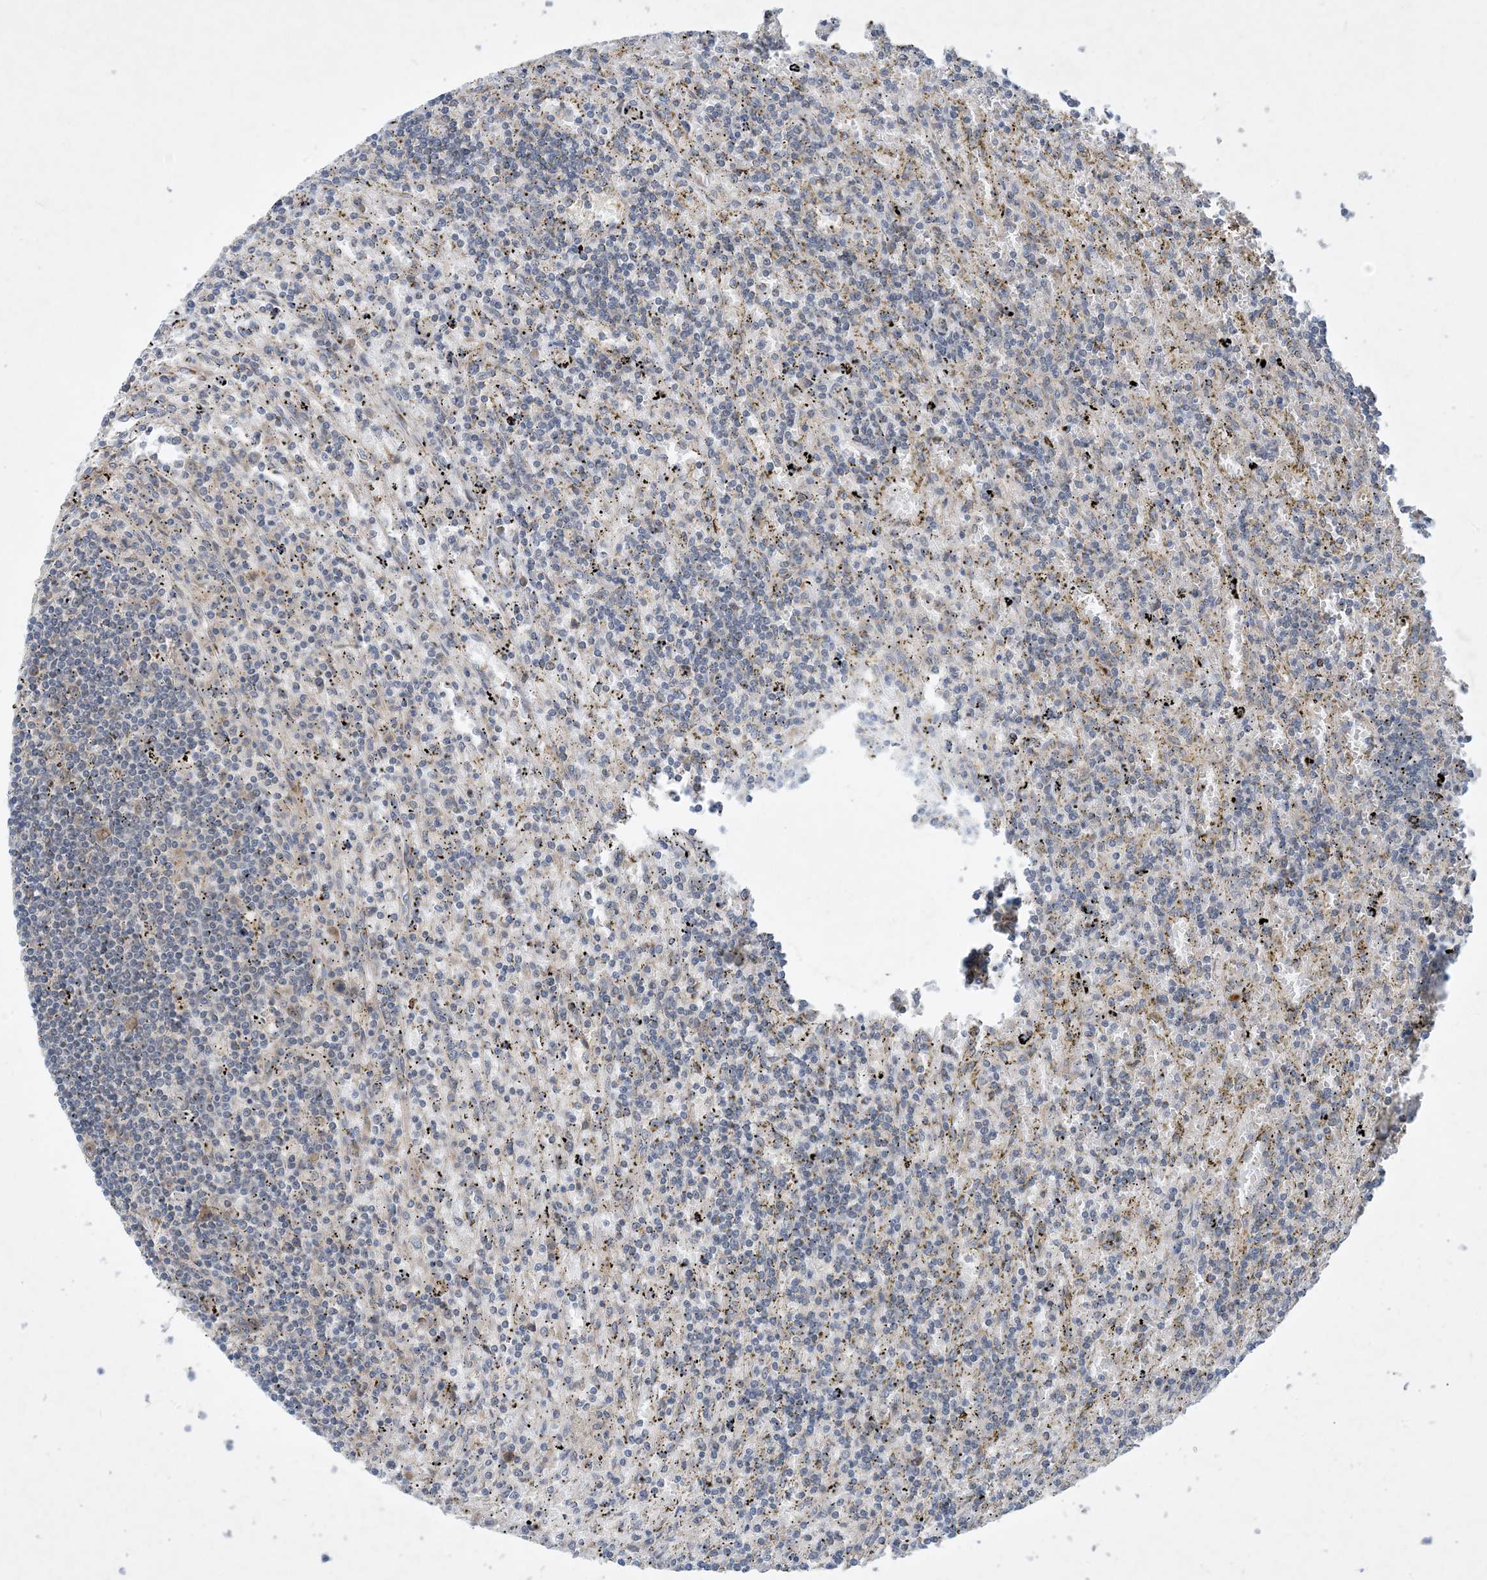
{"staining": {"intensity": "negative", "quantity": "none", "location": "none"}, "tissue": "lymphoma", "cell_type": "Tumor cells", "image_type": "cancer", "snomed": [{"axis": "morphology", "description": "Malignant lymphoma, non-Hodgkin's type, Low grade"}, {"axis": "topography", "description": "Spleen"}], "caption": "There is no significant staining in tumor cells of low-grade malignant lymphoma, non-Hodgkin's type.", "gene": "TINAG", "patient": {"sex": "male", "age": 76}}